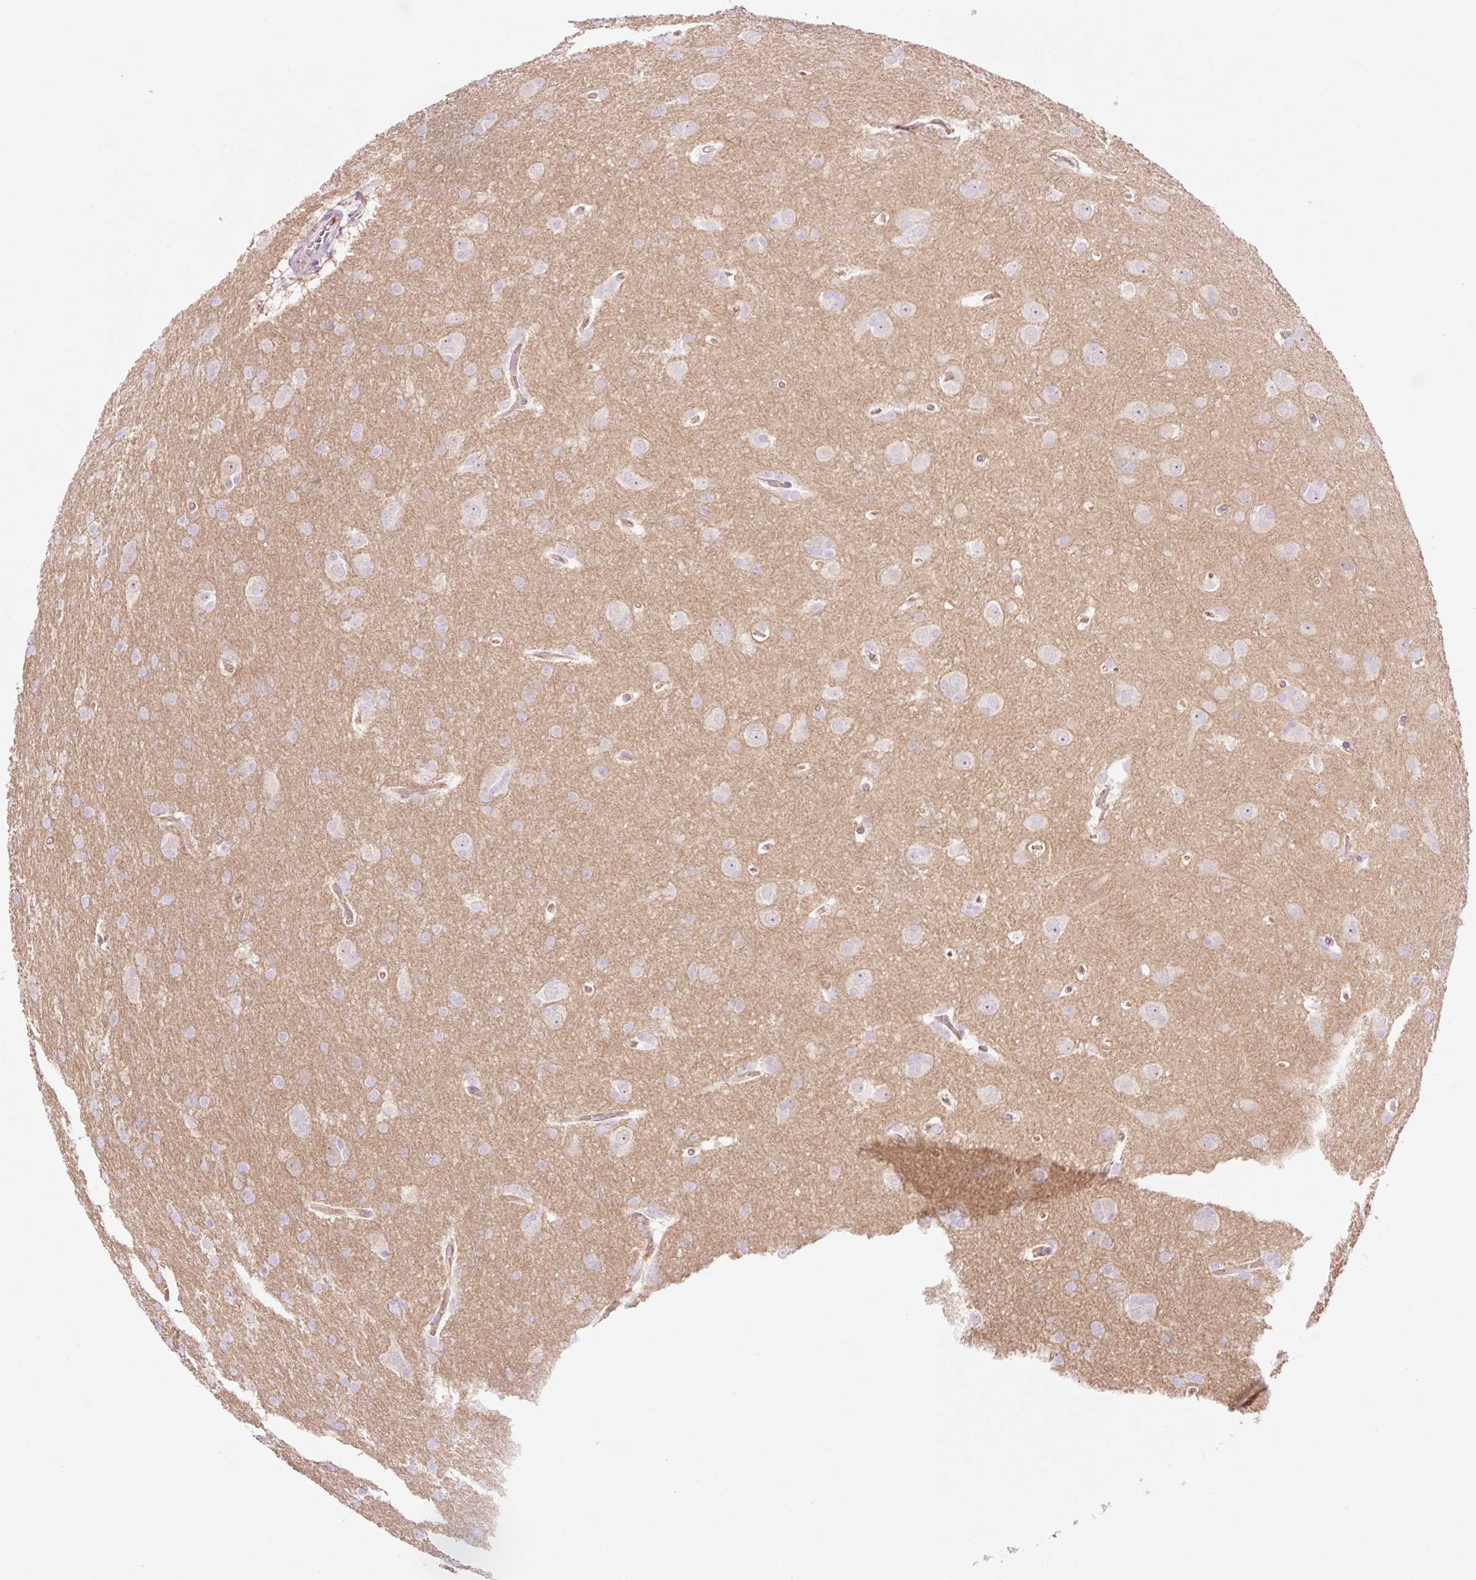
{"staining": {"intensity": "negative", "quantity": "none", "location": "none"}, "tissue": "glioma", "cell_type": "Tumor cells", "image_type": "cancer", "snomed": [{"axis": "morphology", "description": "Glioma, malignant, Low grade"}, {"axis": "topography", "description": "Brain"}], "caption": "There is no significant positivity in tumor cells of glioma. (DAB (3,3'-diaminobenzidine) immunohistochemistry with hematoxylin counter stain).", "gene": "HSPA4L", "patient": {"sex": "female", "age": 32}}